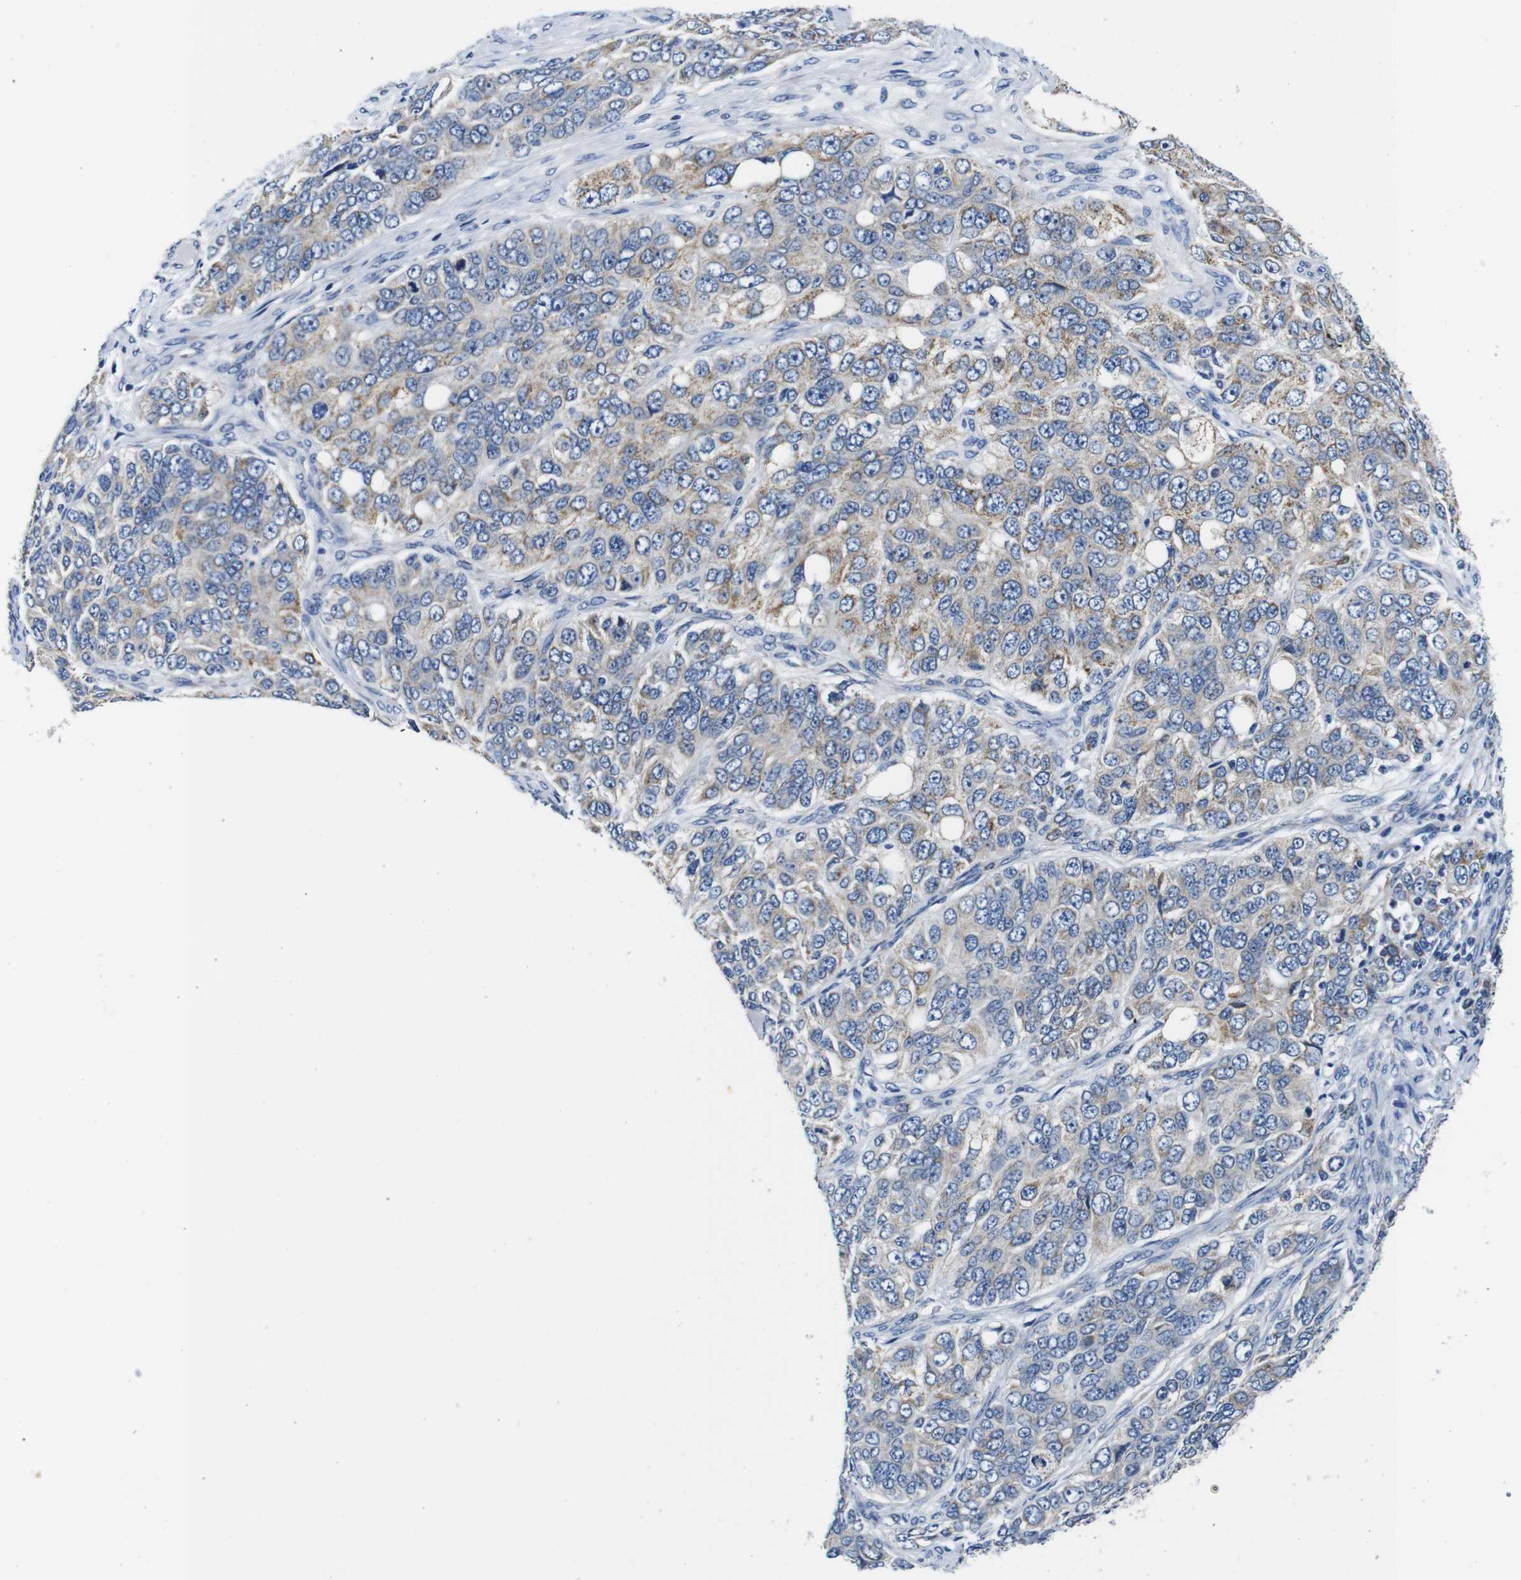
{"staining": {"intensity": "weak", "quantity": "25%-75%", "location": "cytoplasmic/membranous"}, "tissue": "ovarian cancer", "cell_type": "Tumor cells", "image_type": "cancer", "snomed": [{"axis": "morphology", "description": "Carcinoma, endometroid"}, {"axis": "topography", "description": "Ovary"}], "caption": "Endometroid carcinoma (ovarian) stained for a protein shows weak cytoplasmic/membranous positivity in tumor cells.", "gene": "SNX19", "patient": {"sex": "female", "age": 51}}